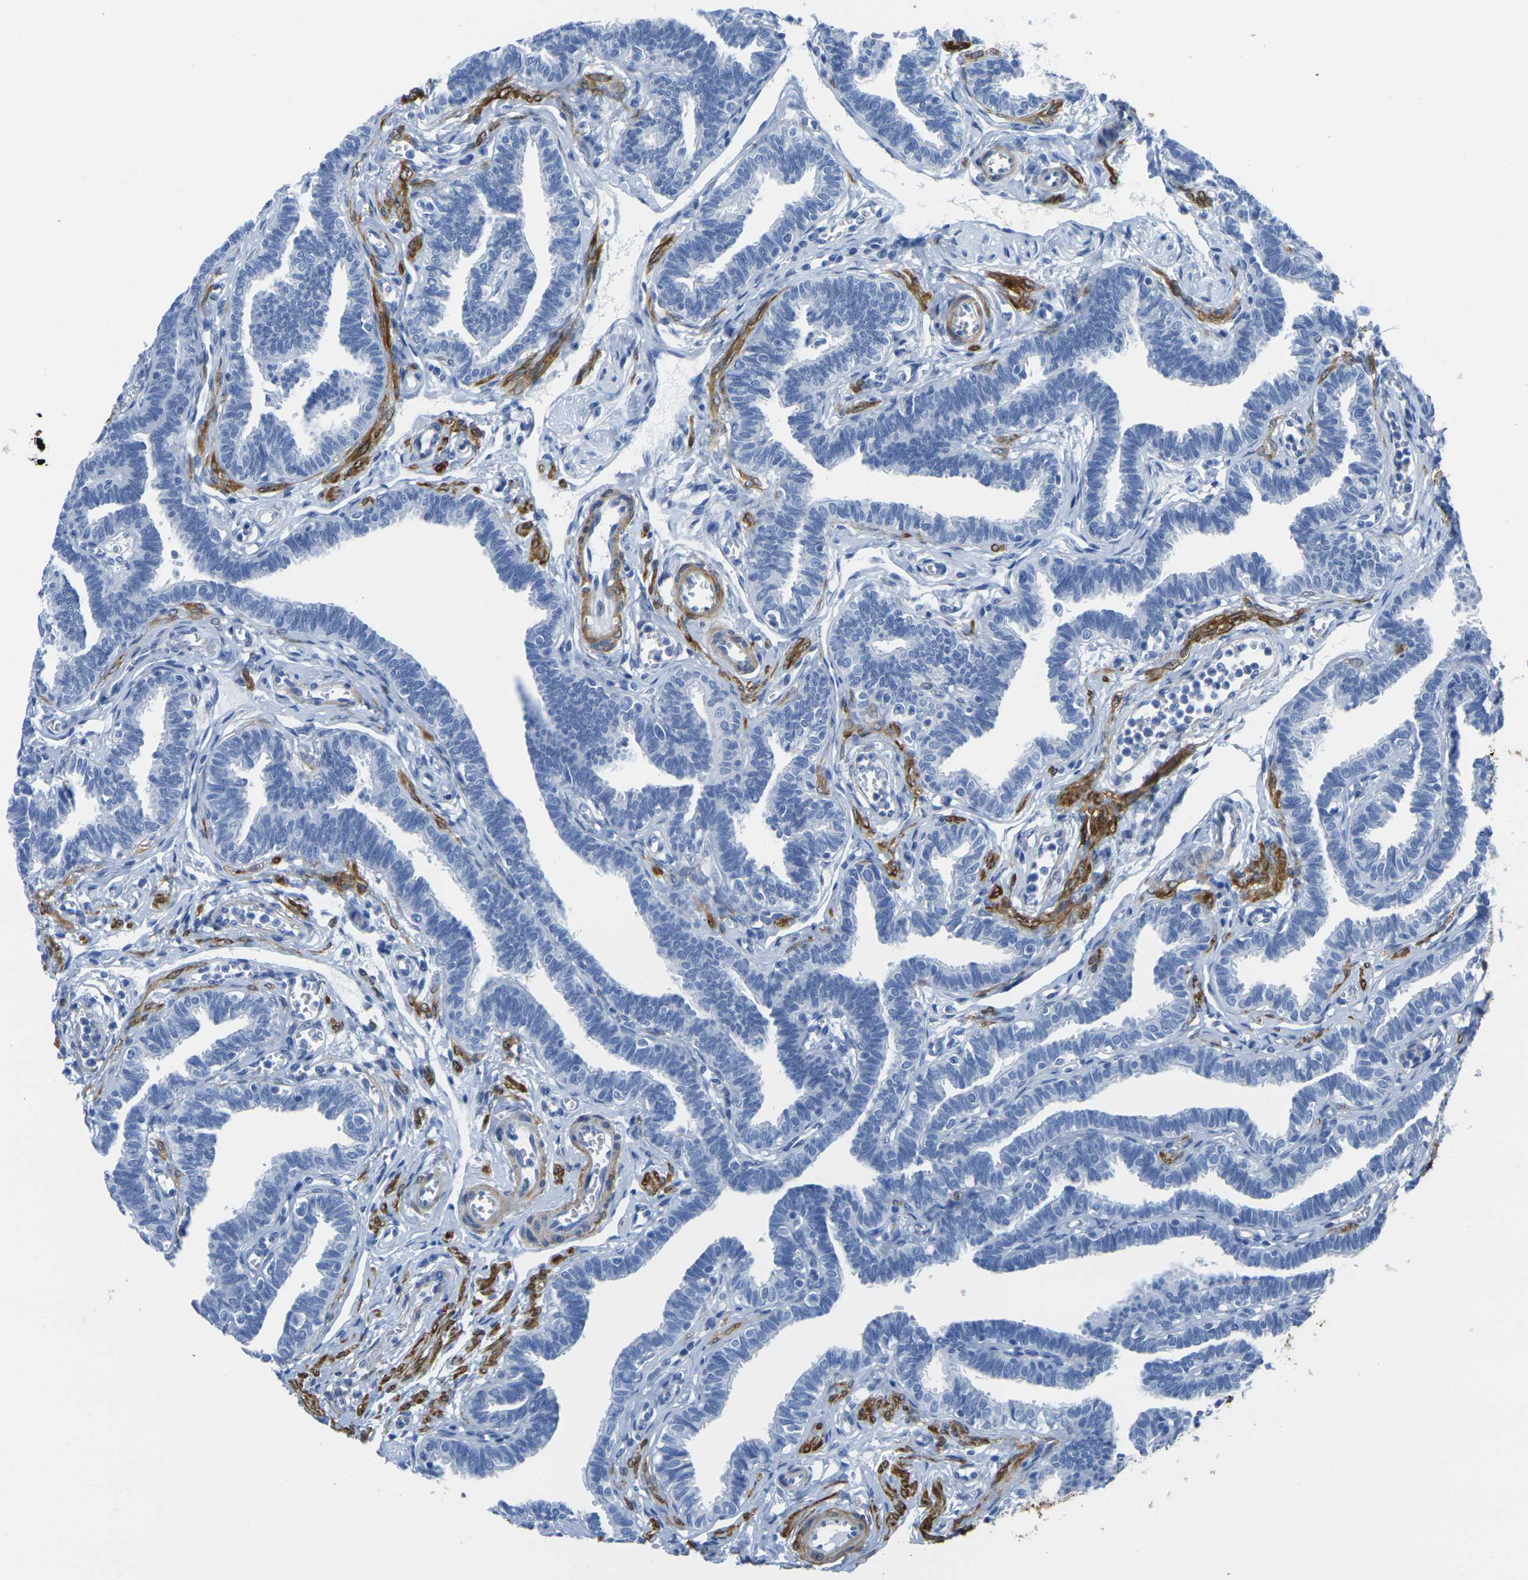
{"staining": {"intensity": "negative", "quantity": "none", "location": "none"}, "tissue": "fallopian tube", "cell_type": "Glandular cells", "image_type": "normal", "snomed": [{"axis": "morphology", "description": "Normal tissue, NOS"}, {"axis": "topography", "description": "Fallopian tube"}, {"axis": "topography", "description": "Ovary"}], "caption": "Immunohistochemistry (IHC) photomicrograph of benign fallopian tube: human fallopian tube stained with DAB (3,3'-diaminobenzidine) displays no significant protein positivity in glandular cells. Nuclei are stained in blue.", "gene": "CNN1", "patient": {"sex": "female", "age": 23}}